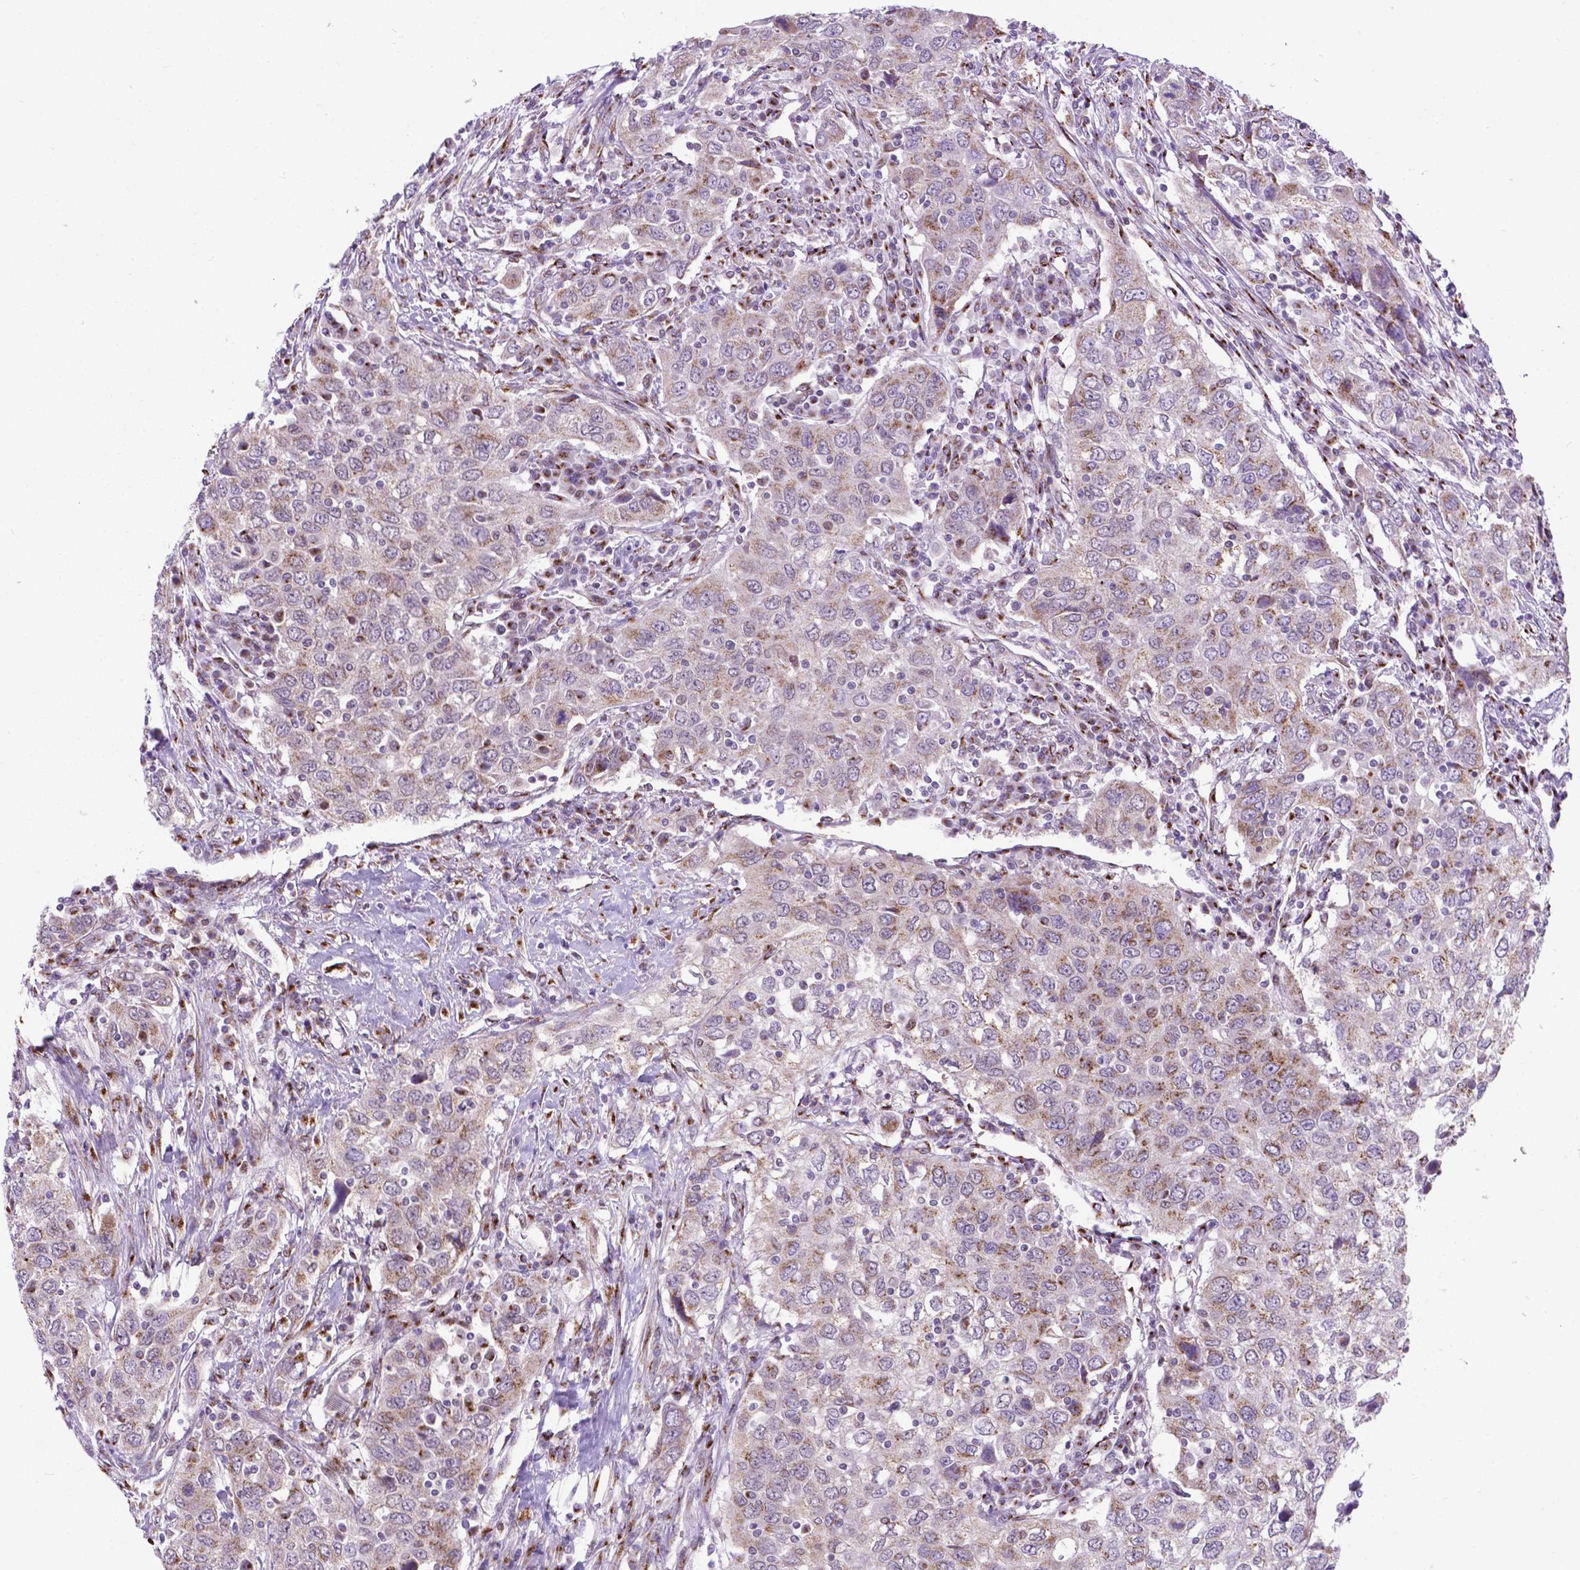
{"staining": {"intensity": "weak", "quantity": "25%-75%", "location": "cytoplasmic/membranous"}, "tissue": "urothelial cancer", "cell_type": "Tumor cells", "image_type": "cancer", "snomed": [{"axis": "morphology", "description": "Urothelial carcinoma, High grade"}, {"axis": "topography", "description": "Urinary bladder"}], "caption": "Urothelial carcinoma (high-grade) tissue exhibits weak cytoplasmic/membranous staining in approximately 25%-75% of tumor cells, visualized by immunohistochemistry.", "gene": "MRPL10", "patient": {"sex": "male", "age": 76}}